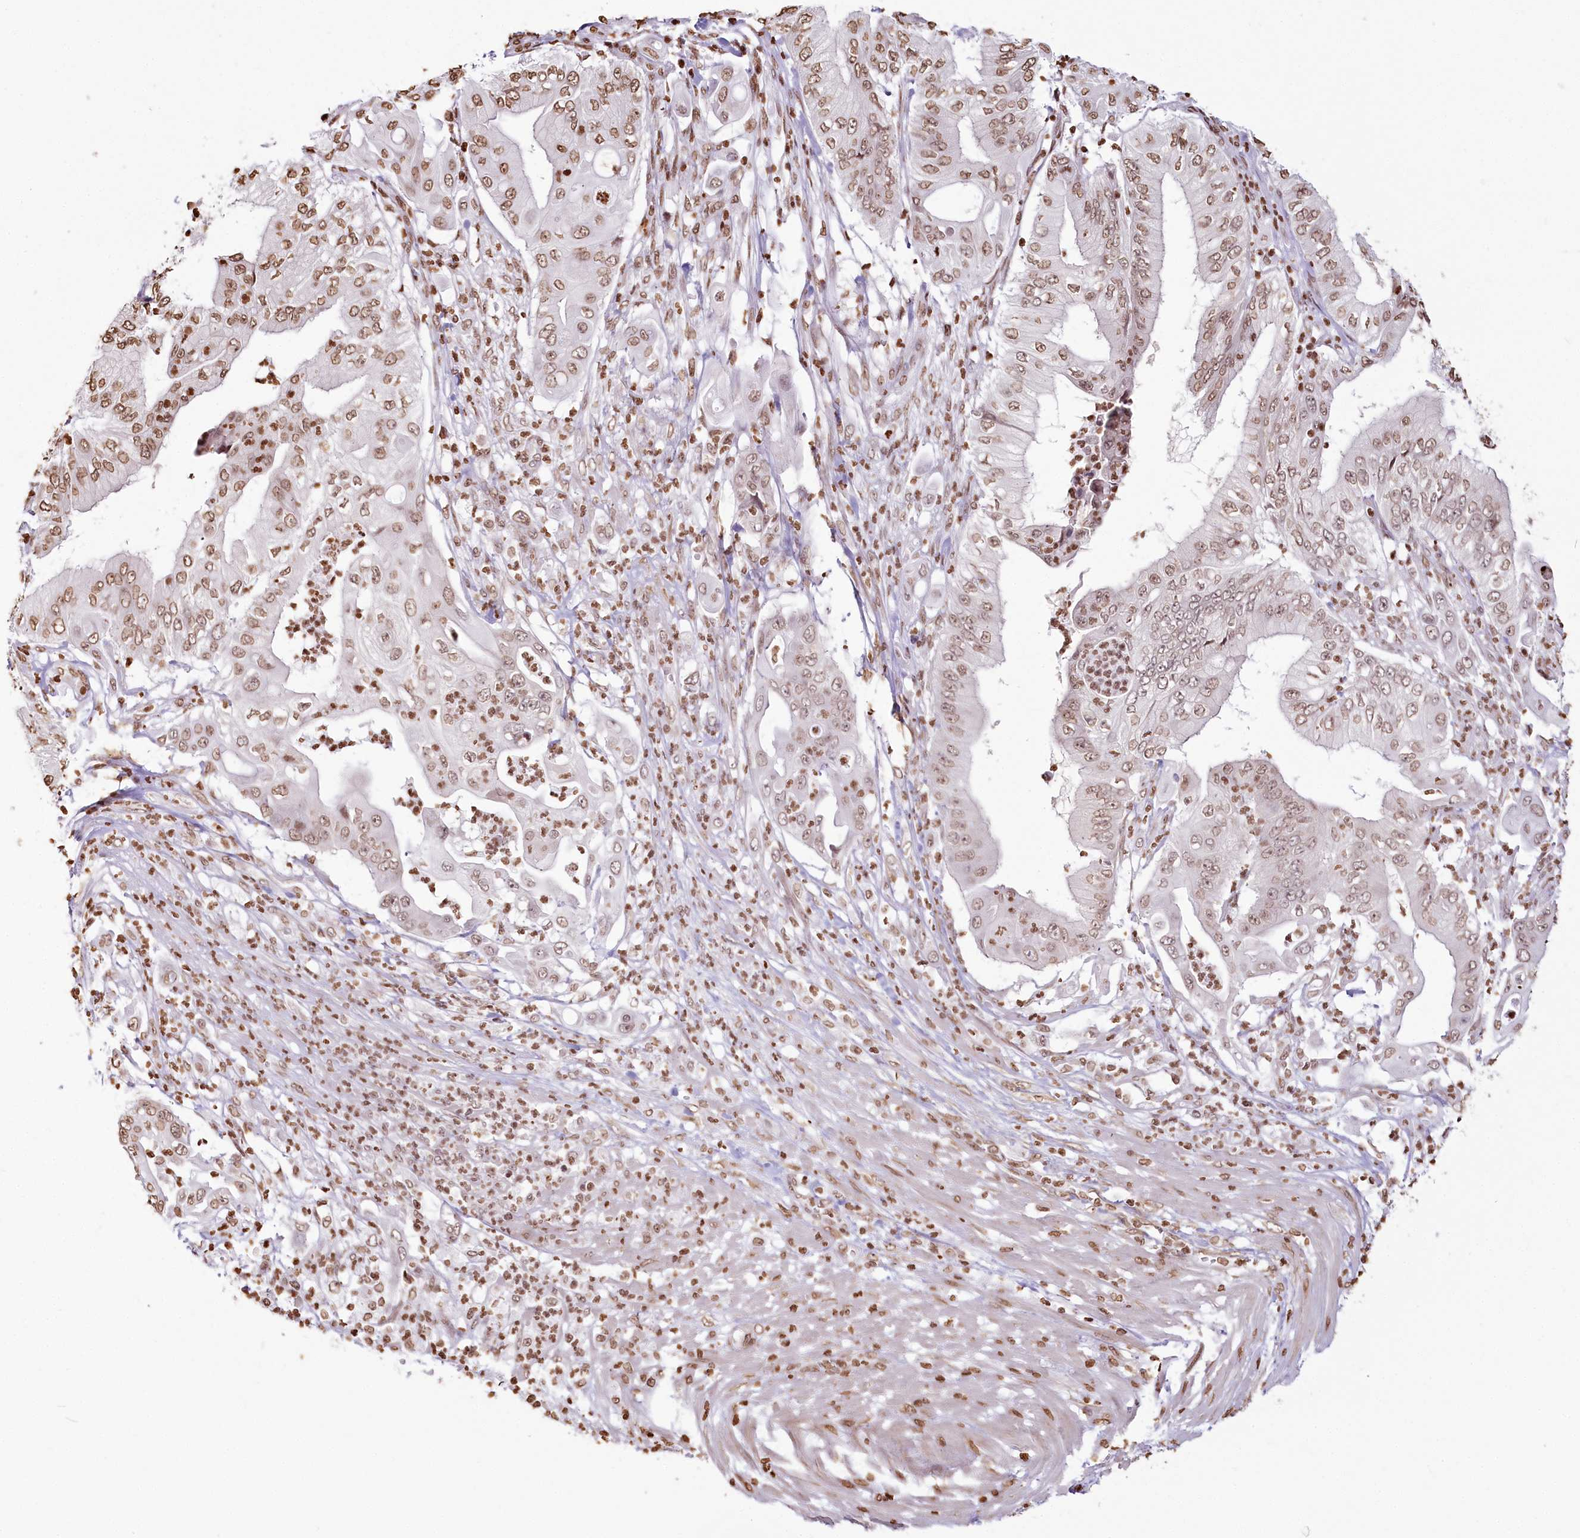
{"staining": {"intensity": "moderate", "quantity": ">75%", "location": "nuclear"}, "tissue": "pancreatic cancer", "cell_type": "Tumor cells", "image_type": "cancer", "snomed": [{"axis": "morphology", "description": "Adenocarcinoma, NOS"}, {"axis": "topography", "description": "Pancreas"}], "caption": "Protein analysis of adenocarcinoma (pancreatic) tissue displays moderate nuclear staining in about >75% of tumor cells.", "gene": "FAM13A", "patient": {"sex": "female", "age": 77}}